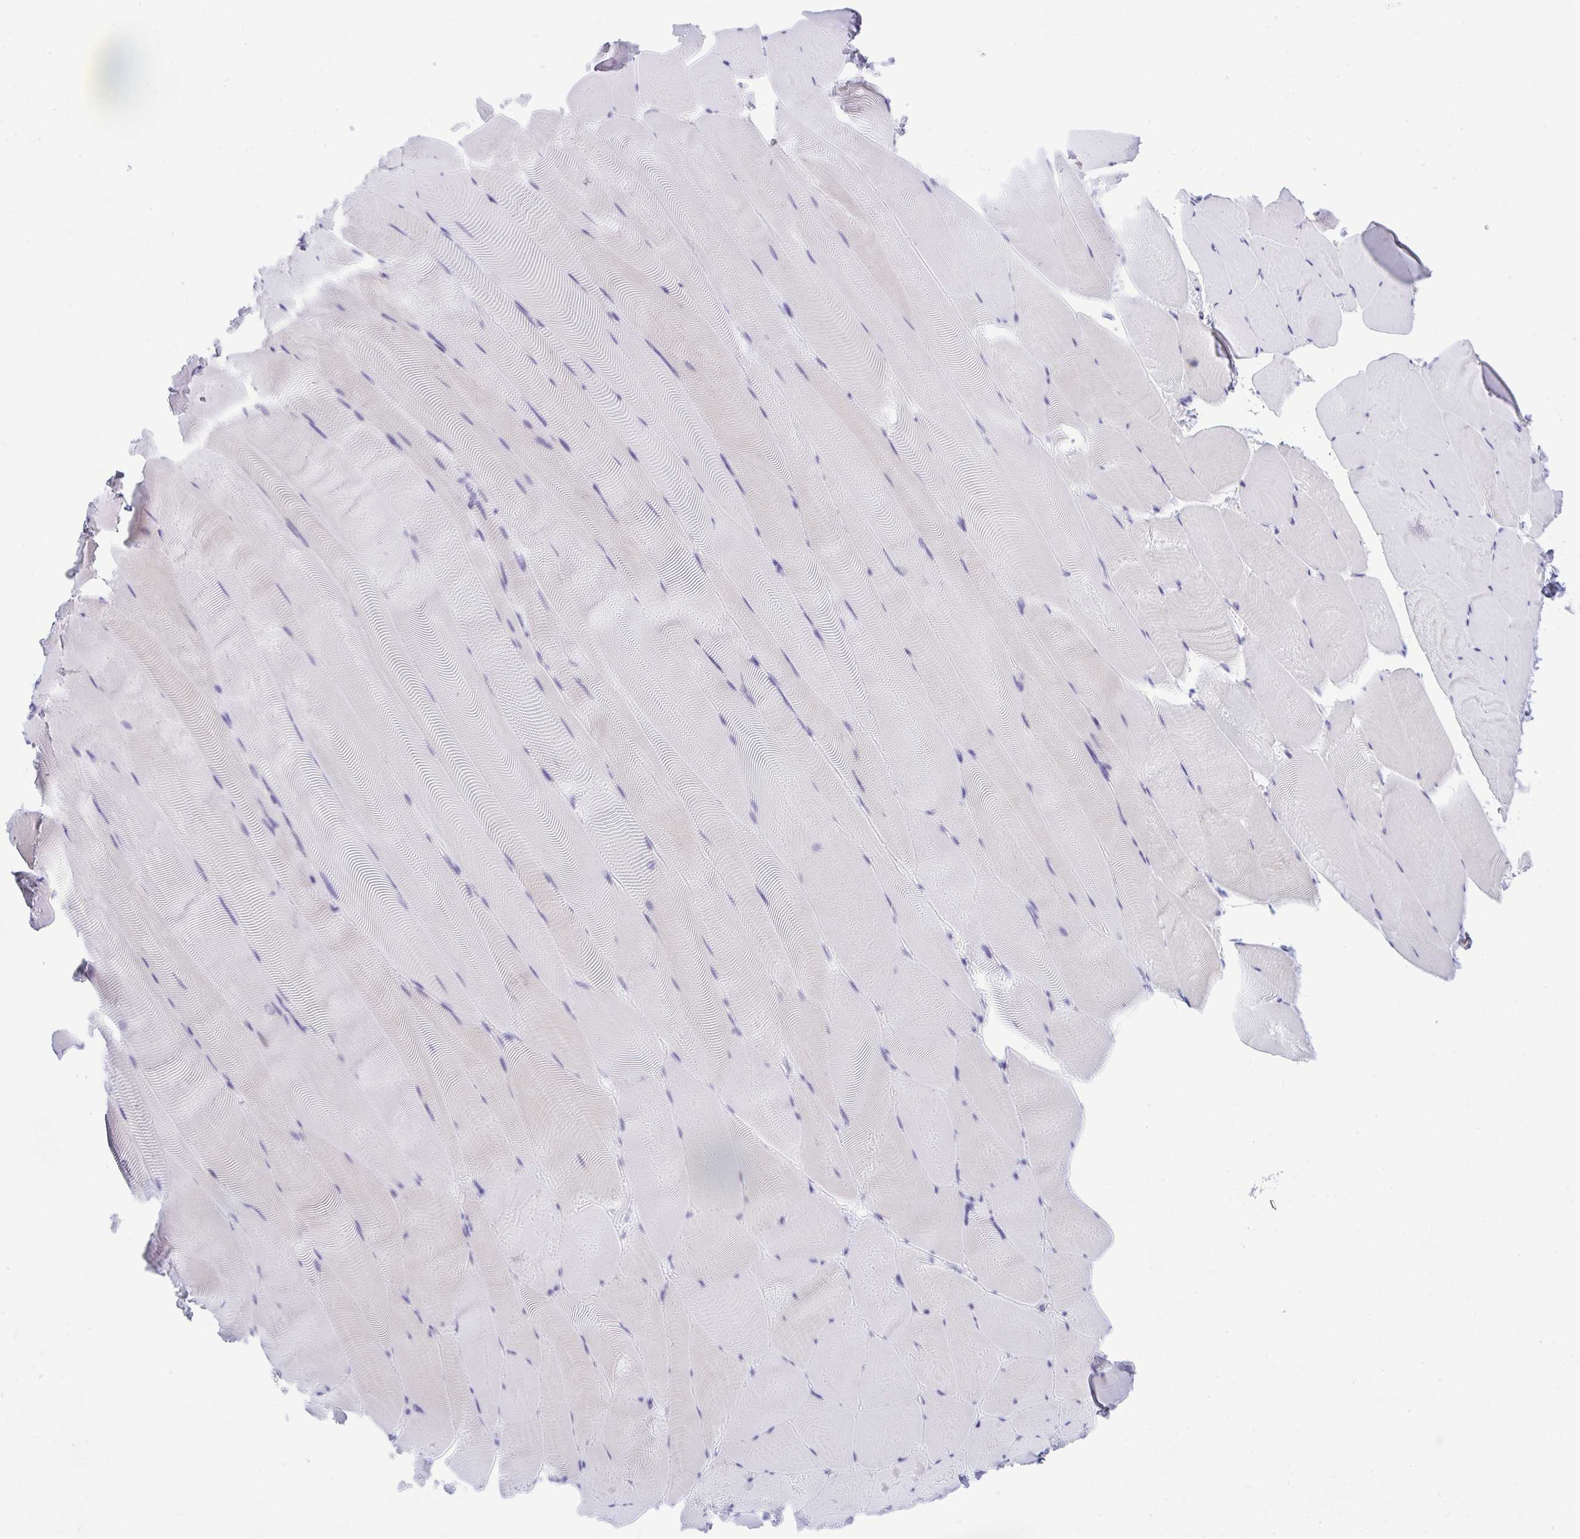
{"staining": {"intensity": "negative", "quantity": "none", "location": "none"}, "tissue": "skeletal muscle", "cell_type": "Myocytes", "image_type": "normal", "snomed": [{"axis": "morphology", "description": "Normal tissue, NOS"}, {"axis": "topography", "description": "Skeletal muscle"}], "caption": "Immunohistochemical staining of unremarkable human skeletal muscle shows no significant expression in myocytes. (Stains: DAB immunohistochemistry with hematoxylin counter stain, Microscopy: brightfield microscopy at high magnification).", "gene": "SLC35C2", "patient": {"sex": "female", "age": 64}}